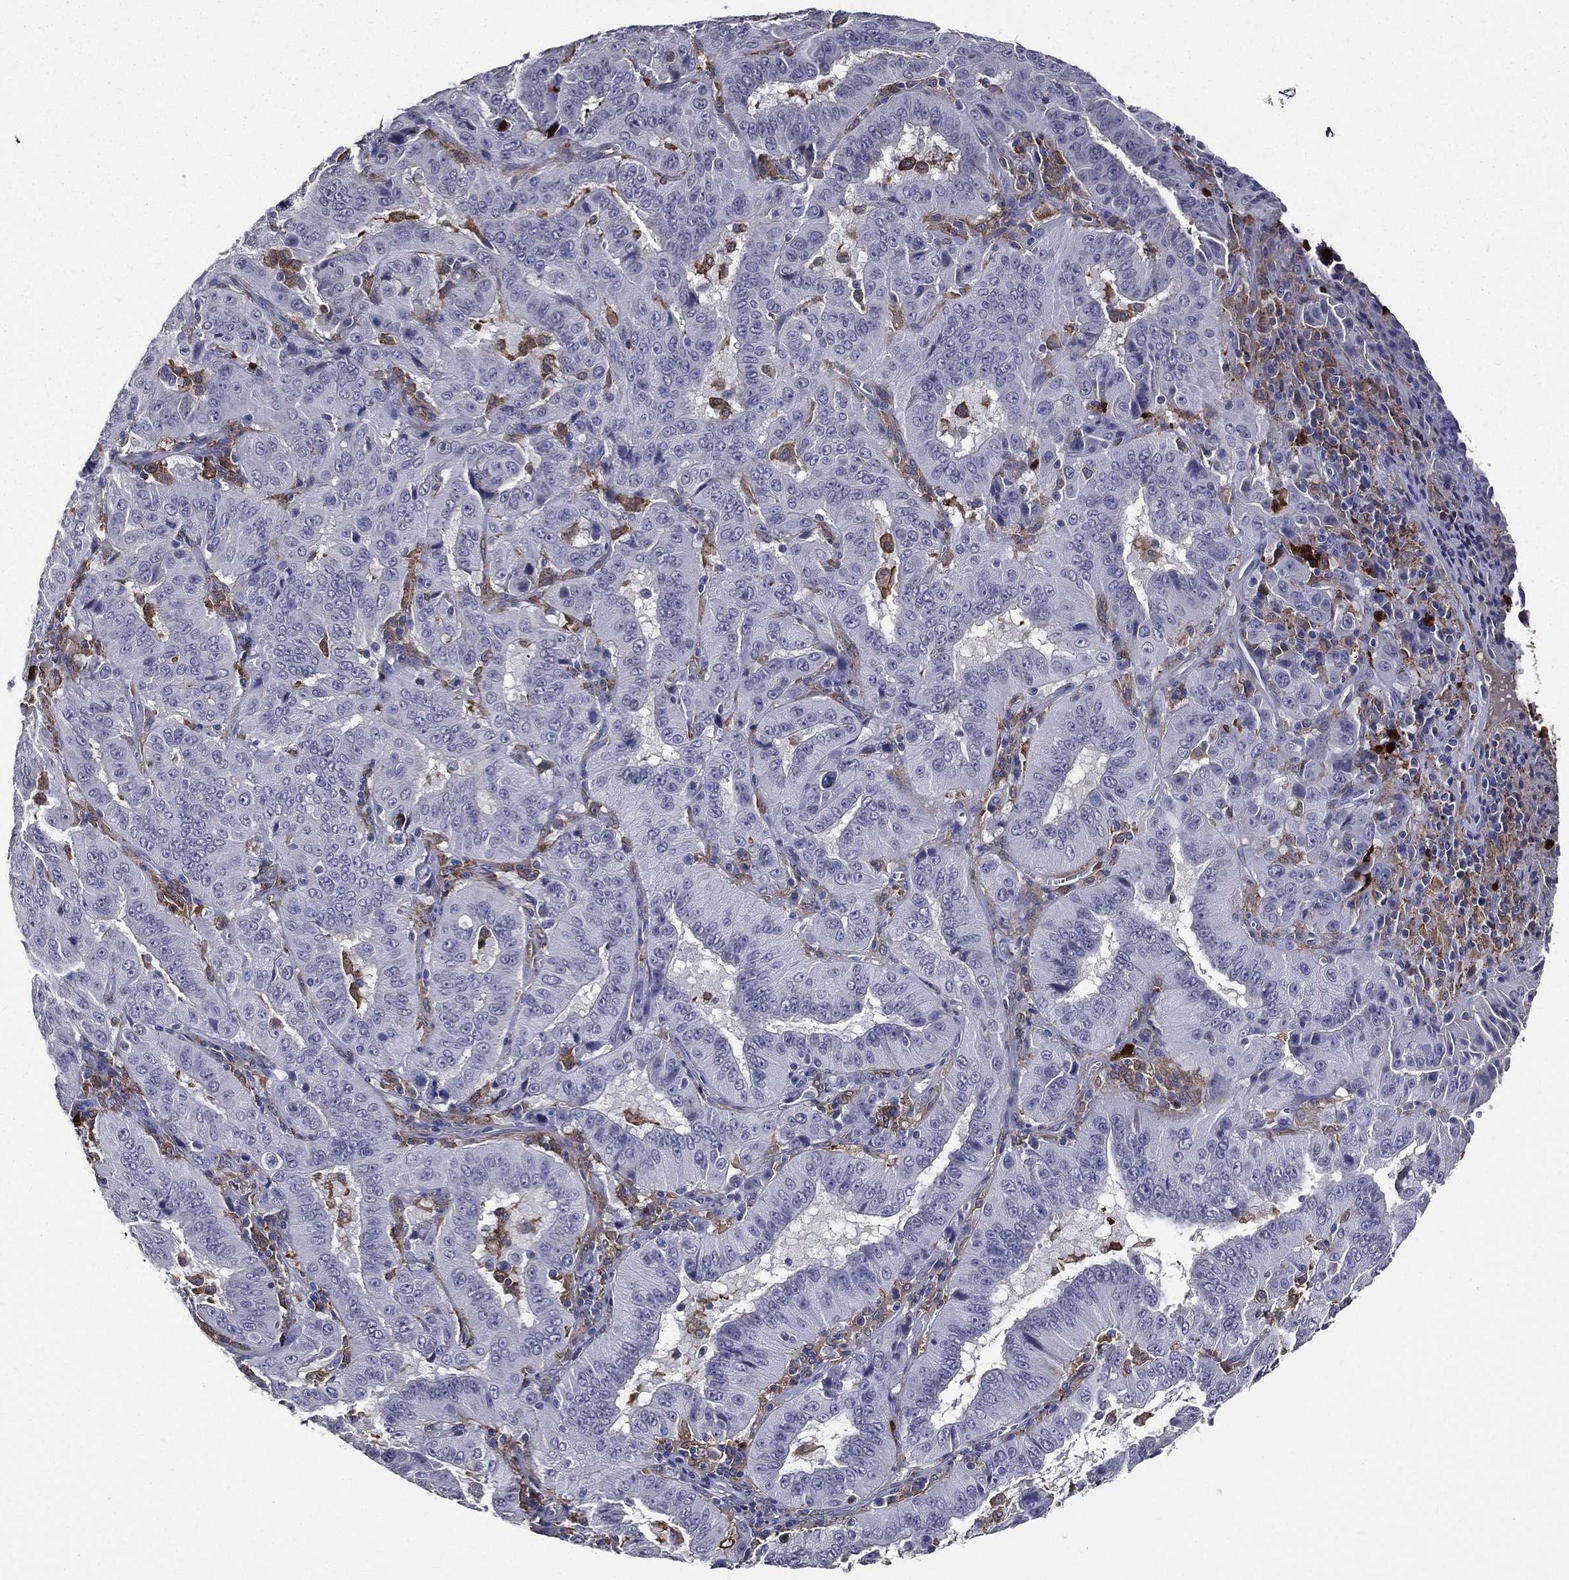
{"staining": {"intensity": "negative", "quantity": "none", "location": "none"}, "tissue": "pancreatic cancer", "cell_type": "Tumor cells", "image_type": "cancer", "snomed": [{"axis": "morphology", "description": "Adenocarcinoma, NOS"}, {"axis": "topography", "description": "Pancreas"}], "caption": "A micrograph of pancreatic cancer (adenocarcinoma) stained for a protein demonstrates no brown staining in tumor cells.", "gene": "GPR171", "patient": {"sex": "male", "age": 63}}